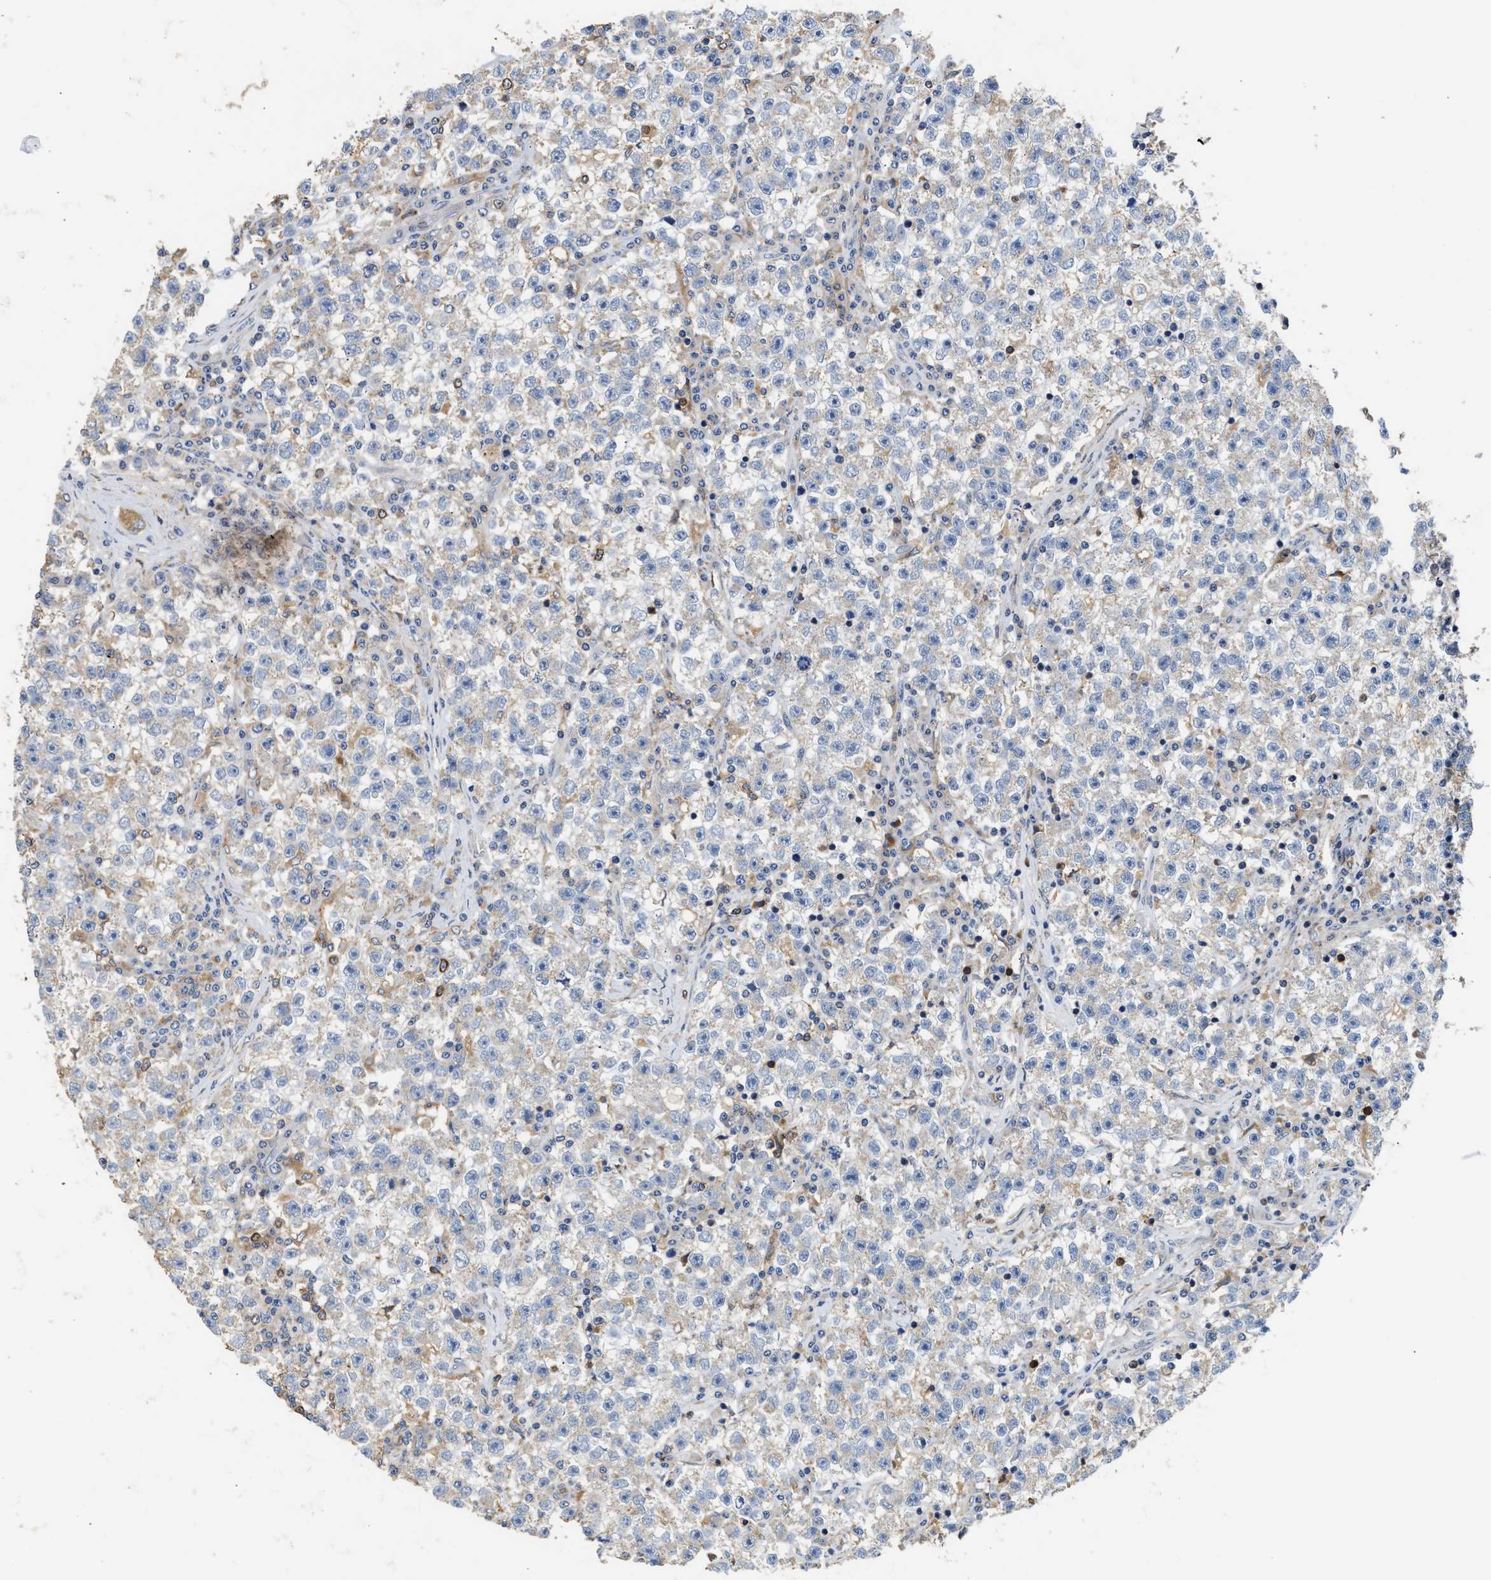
{"staining": {"intensity": "negative", "quantity": "none", "location": "none"}, "tissue": "testis cancer", "cell_type": "Tumor cells", "image_type": "cancer", "snomed": [{"axis": "morphology", "description": "Seminoma, NOS"}, {"axis": "topography", "description": "Testis"}], "caption": "IHC image of neoplastic tissue: human seminoma (testis) stained with DAB (3,3'-diaminobenzidine) displays no significant protein staining in tumor cells.", "gene": "RAB31", "patient": {"sex": "male", "age": 22}}